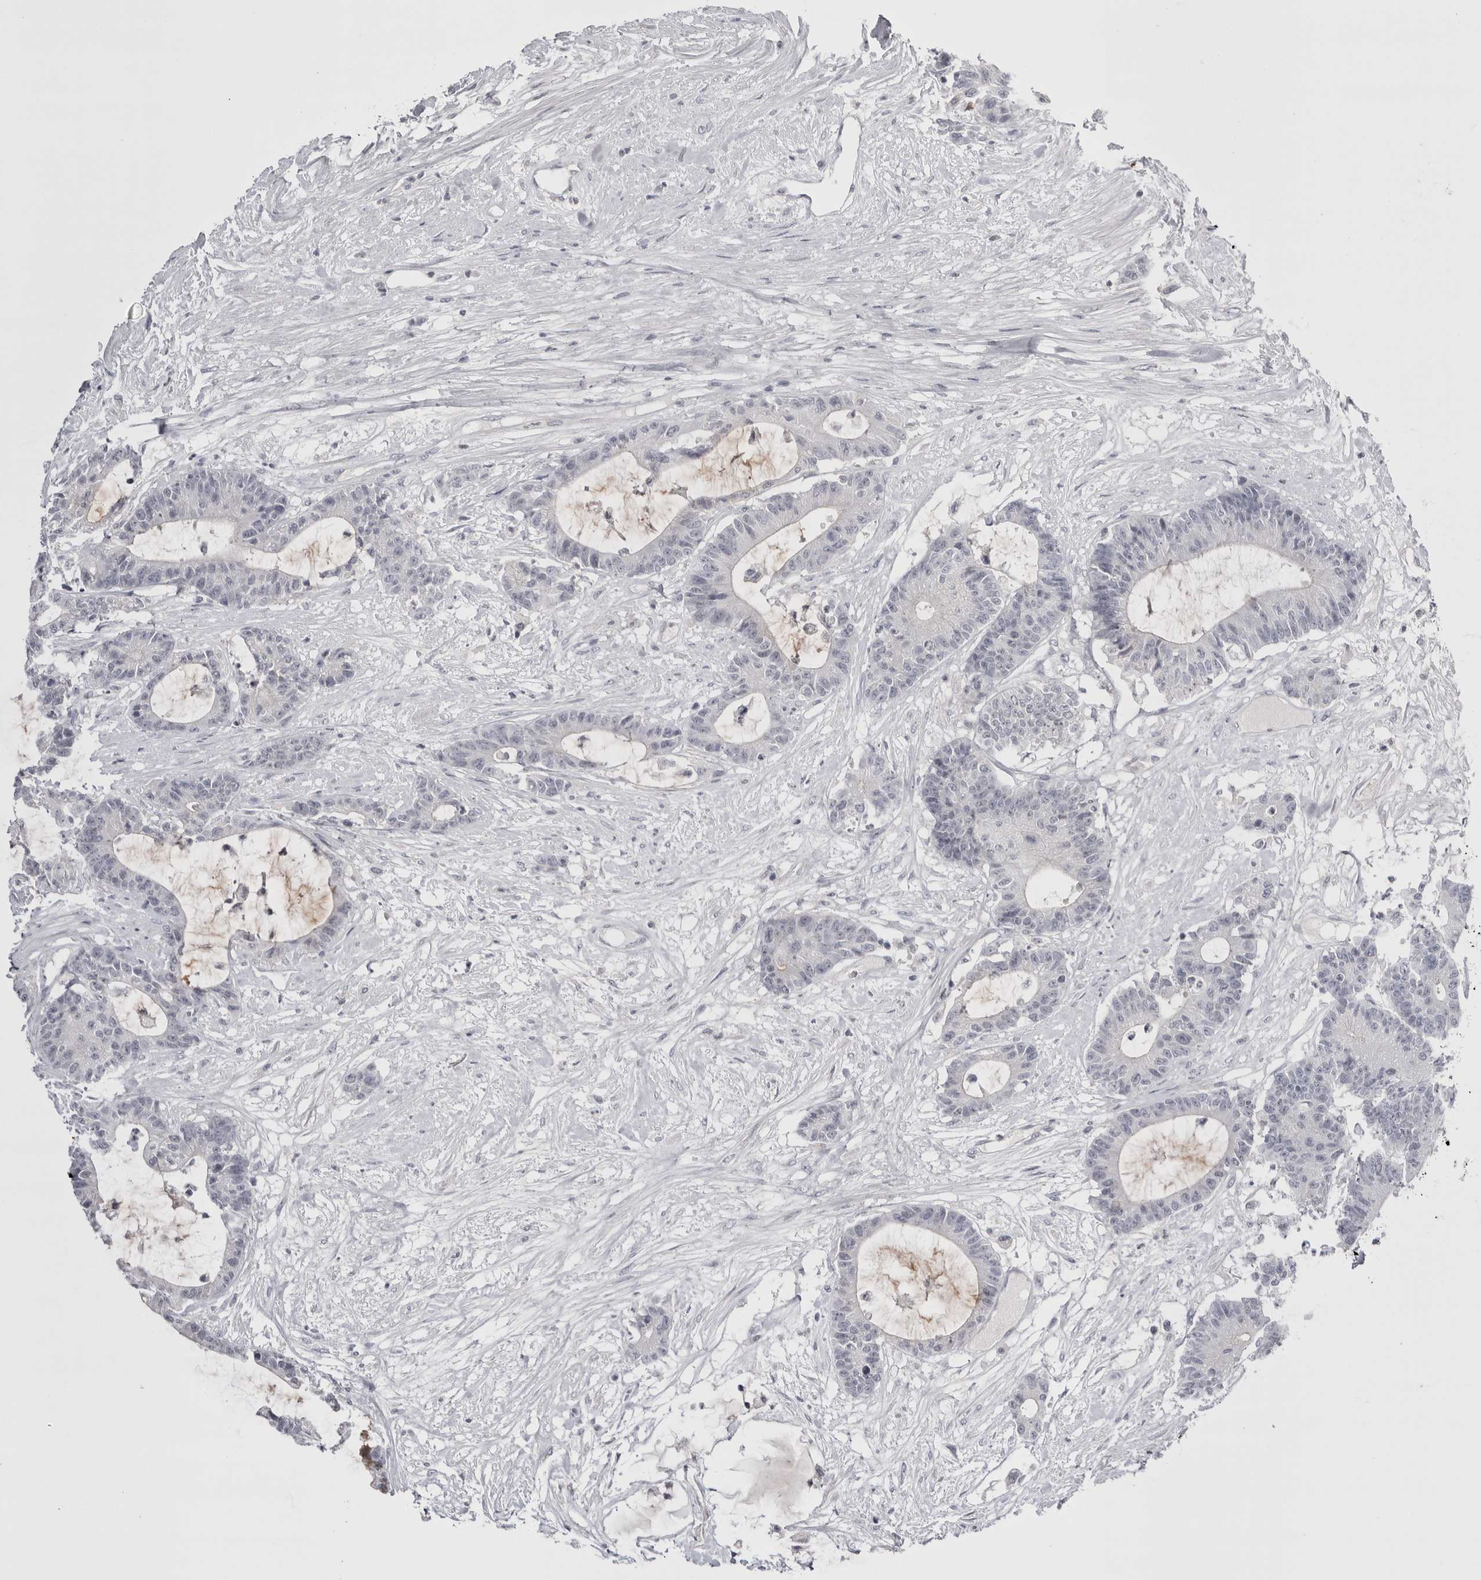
{"staining": {"intensity": "negative", "quantity": "none", "location": "none"}, "tissue": "colorectal cancer", "cell_type": "Tumor cells", "image_type": "cancer", "snomed": [{"axis": "morphology", "description": "Adenocarcinoma, NOS"}, {"axis": "topography", "description": "Colon"}], "caption": "This is an immunohistochemistry (IHC) image of adenocarcinoma (colorectal). There is no expression in tumor cells.", "gene": "FNDC8", "patient": {"sex": "female", "age": 84}}